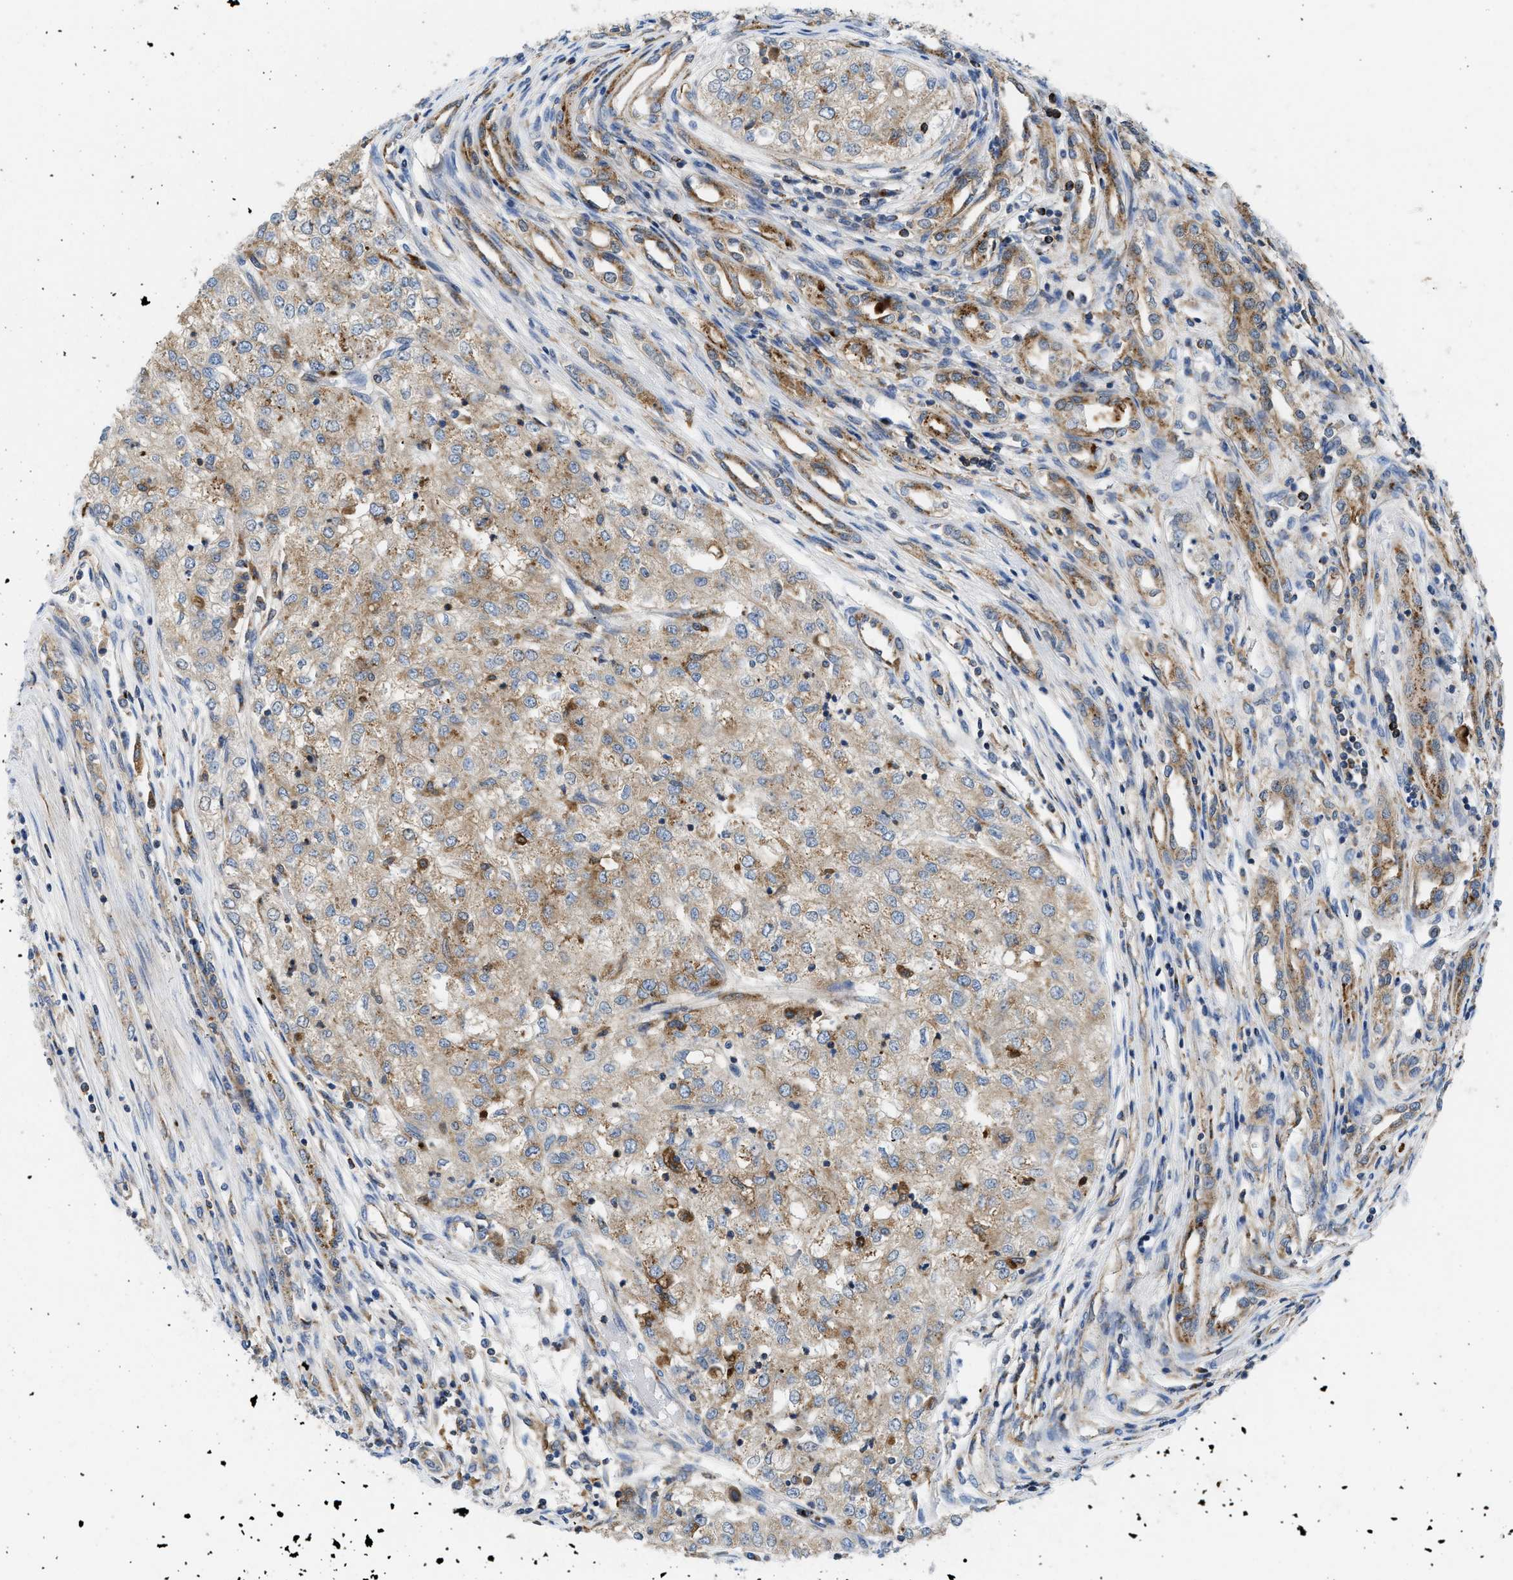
{"staining": {"intensity": "weak", "quantity": ">75%", "location": "cytoplasmic/membranous"}, "tissue": "renal cancer", "cell_type": "Tumor cells", "image_type": "cancer", "snomed": [{"axis": "morphology", "description": "Adenocarcinoma, NOS"}, {"axis": "topography", "description": "Kidney"}], "caption": "The image shows staining of renal cancer (adenocarcinoma), revealing weak cytoplasmic/membranous protein expression (brown color) within tumor cells.", "gene": "ENPP4", "patient": {"sex": "female", "age": 54}}